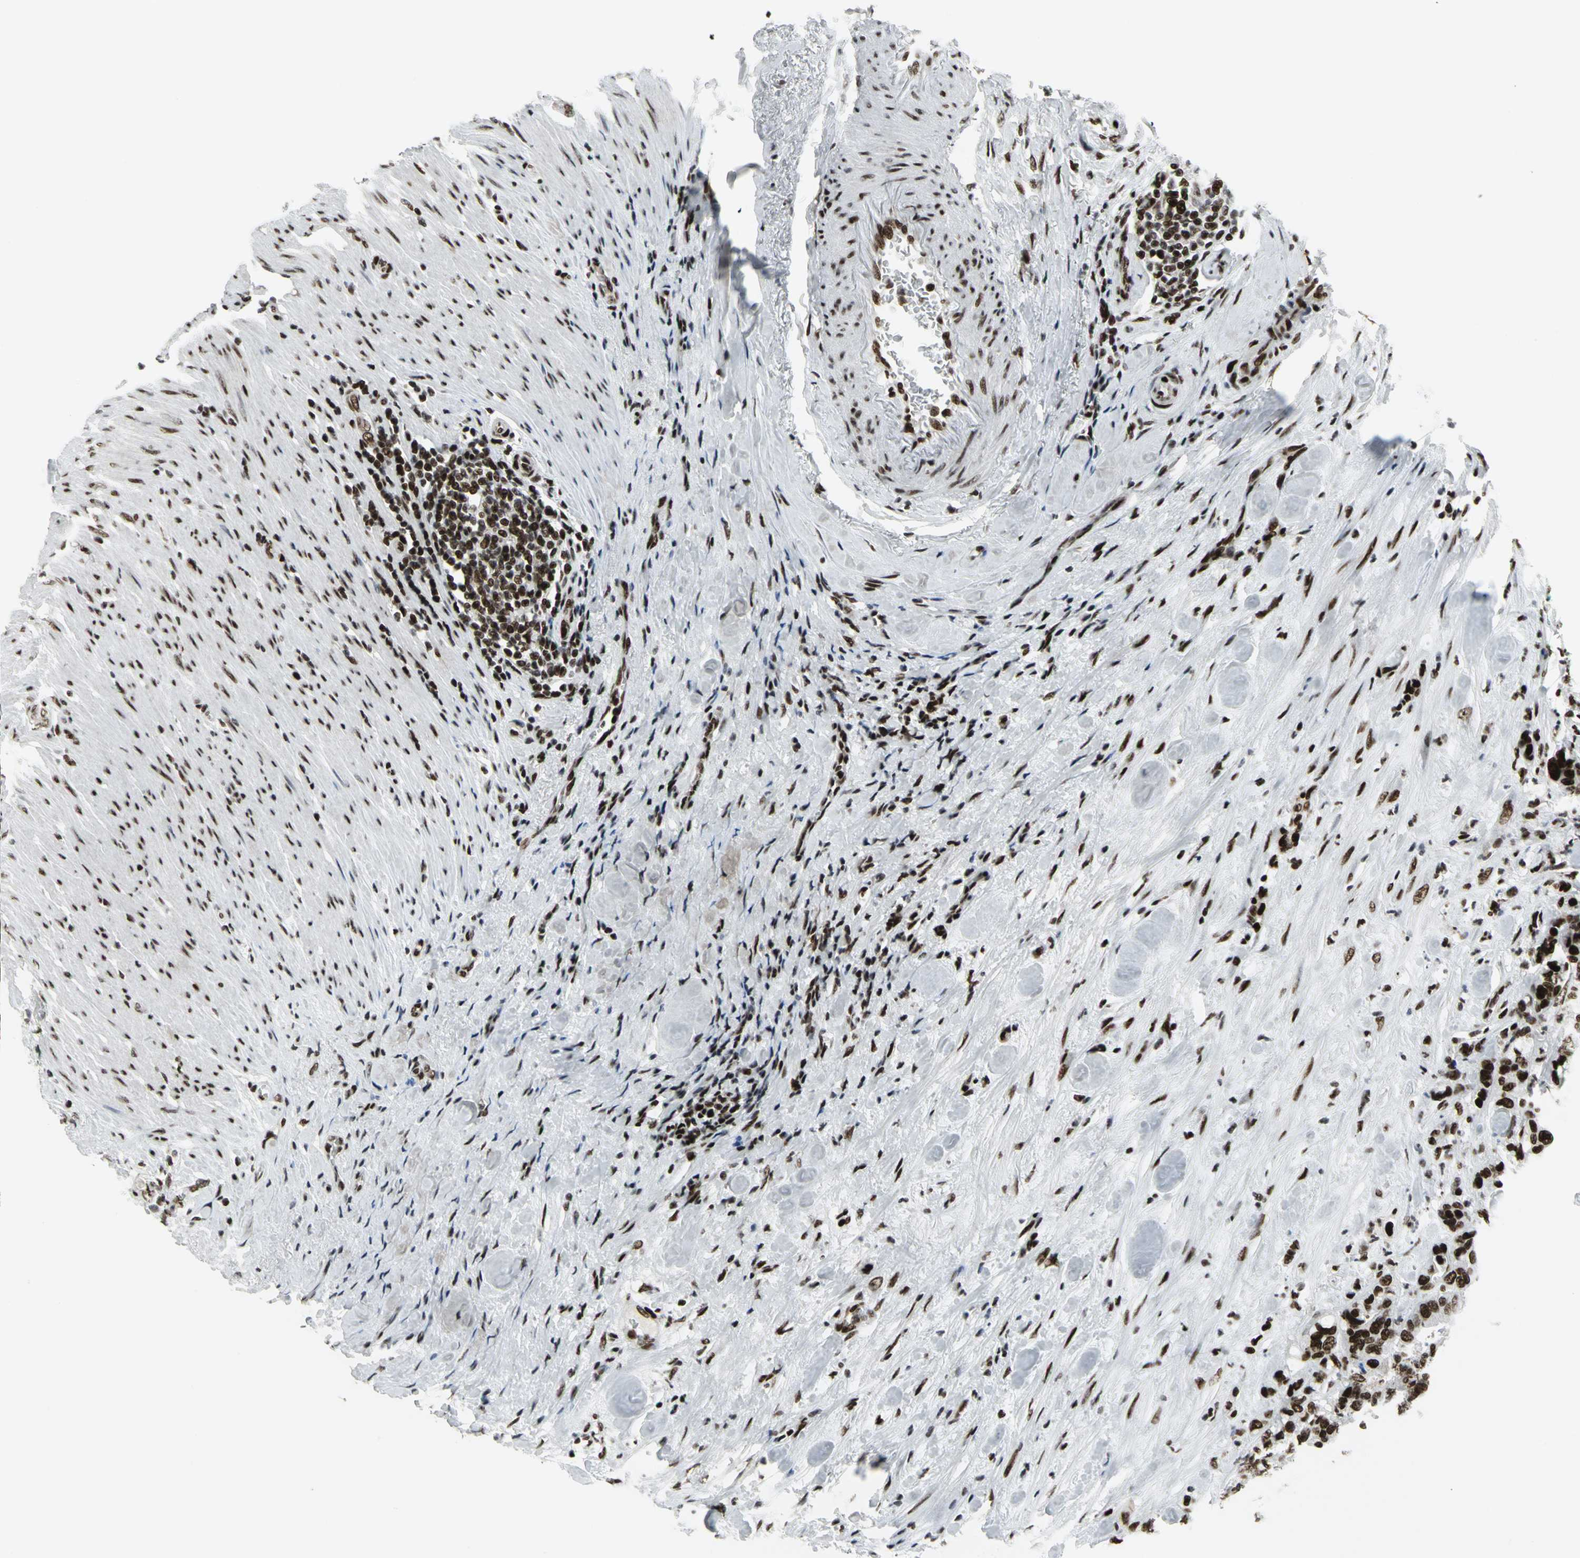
{"staining": {"intensity": "strong", "quantity": ">75%", "location": "nuclear"}, "tissue": "colorectal cancer", "cell_type": "Tumor cells", "image_type": "cancer", "snomed": [{"axis": "morphology", "description": "Adenocarcinoma, NOS"}, {"axis": "topography", "description": "Colon"}], "caption": "About >75% of tumor cells in colorectal adenocarcinoma show strong nuclear protein staining as visualized by brown immunohistochemical staining.", "gene": "SMARCA4", "patient": {"sex": "male", "age": 82}}